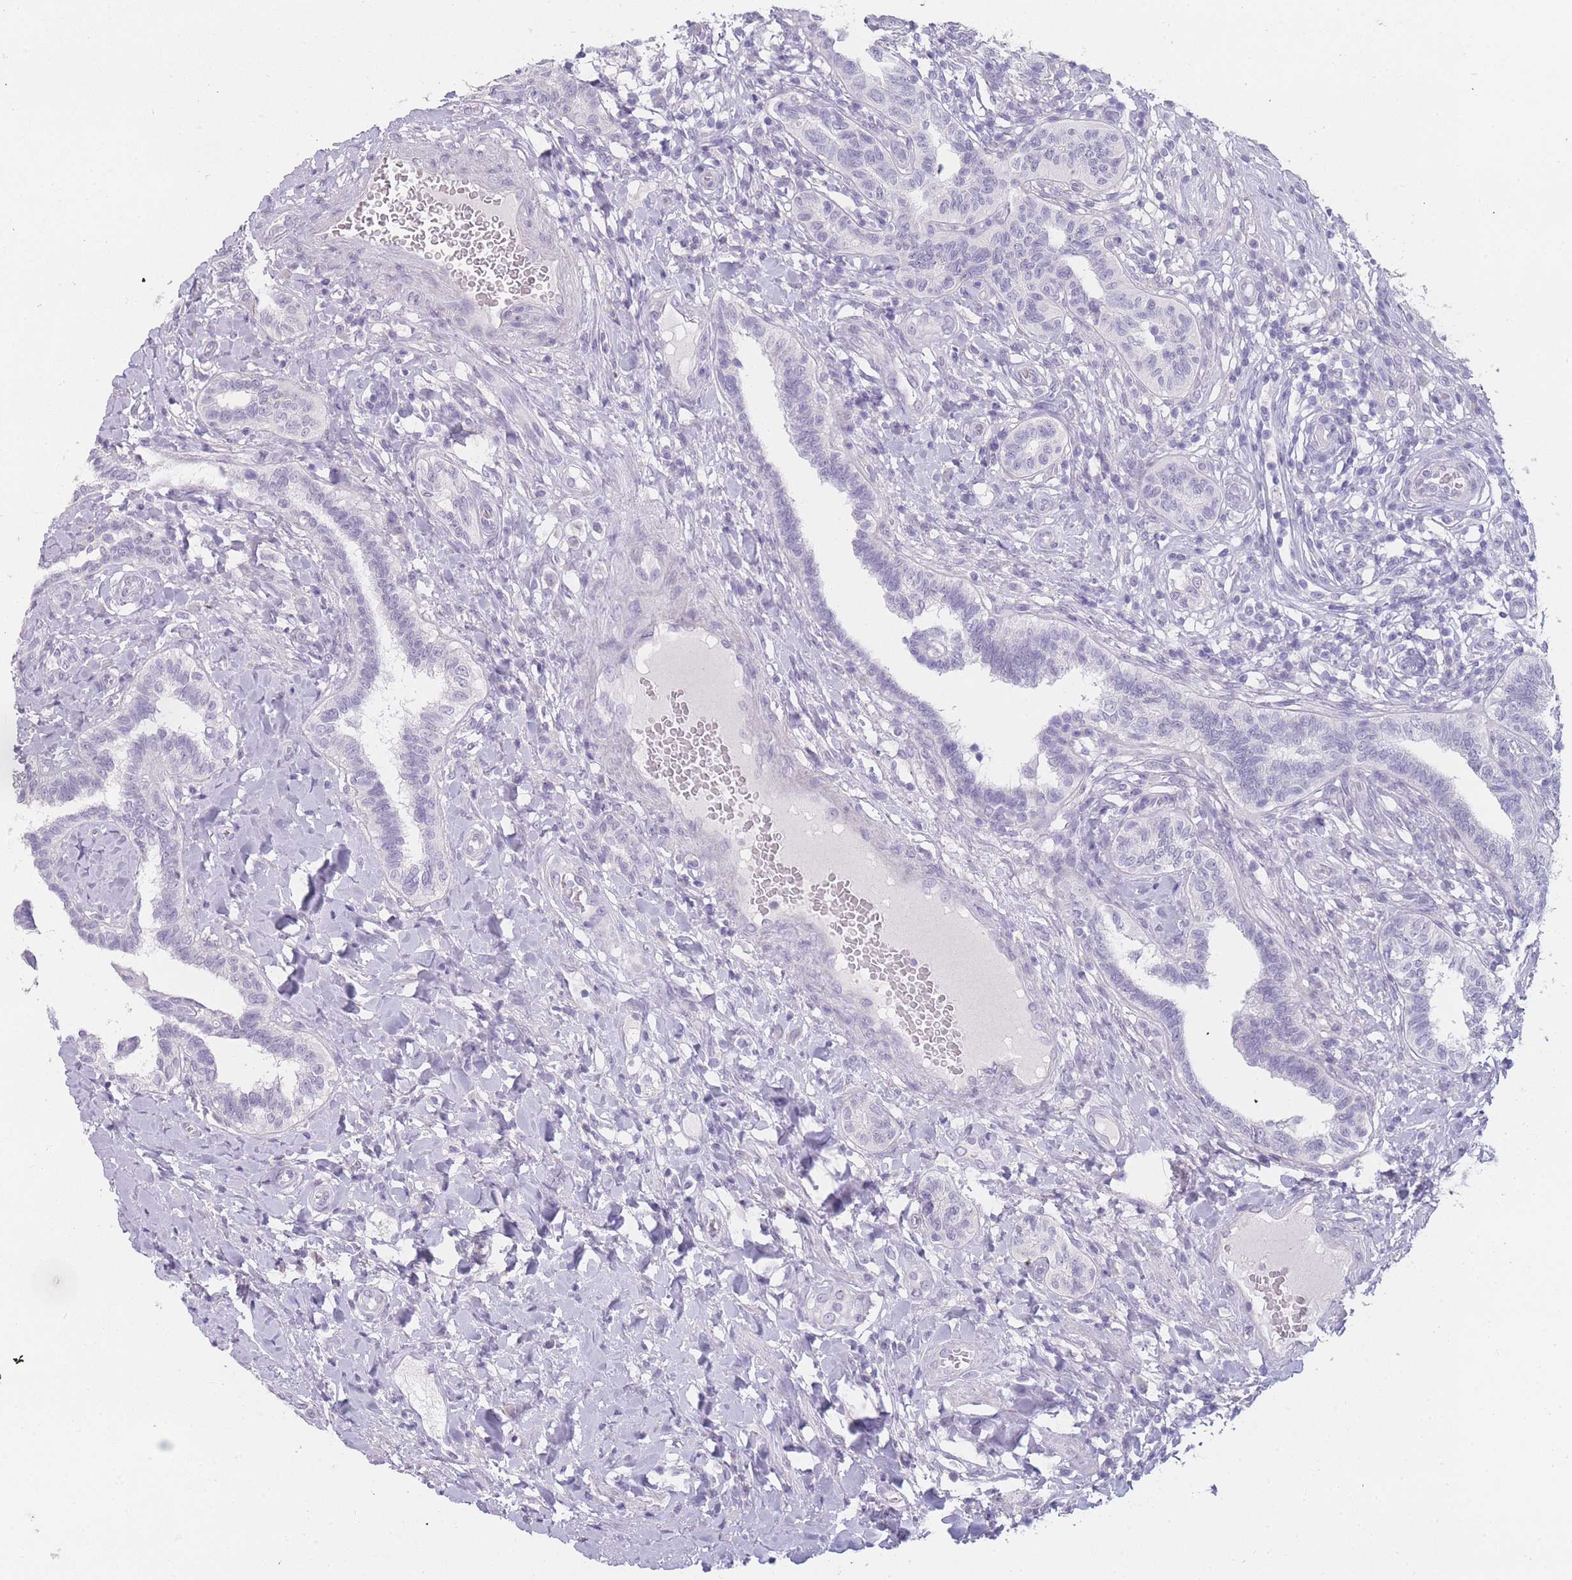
{"staining": {"intensity": "negative", "quantity": "none", "location": "none"}, "tissue": "testis cancer", "cell_type": "Tumor cells", "image_type": "cancer", "snomed": [{"axis": "morphology", "description": "Seminoma, NOS"}, {"axis": "topography", "description": "Testis"}], "caption": "An immunohistochemistry histopathology image of testis cancer (seminoma) is shown. There is no staining in tumor cells of testis cancer (seminoma).", "gene": "INS", "patient": {"sex": "male", "age": 49}}